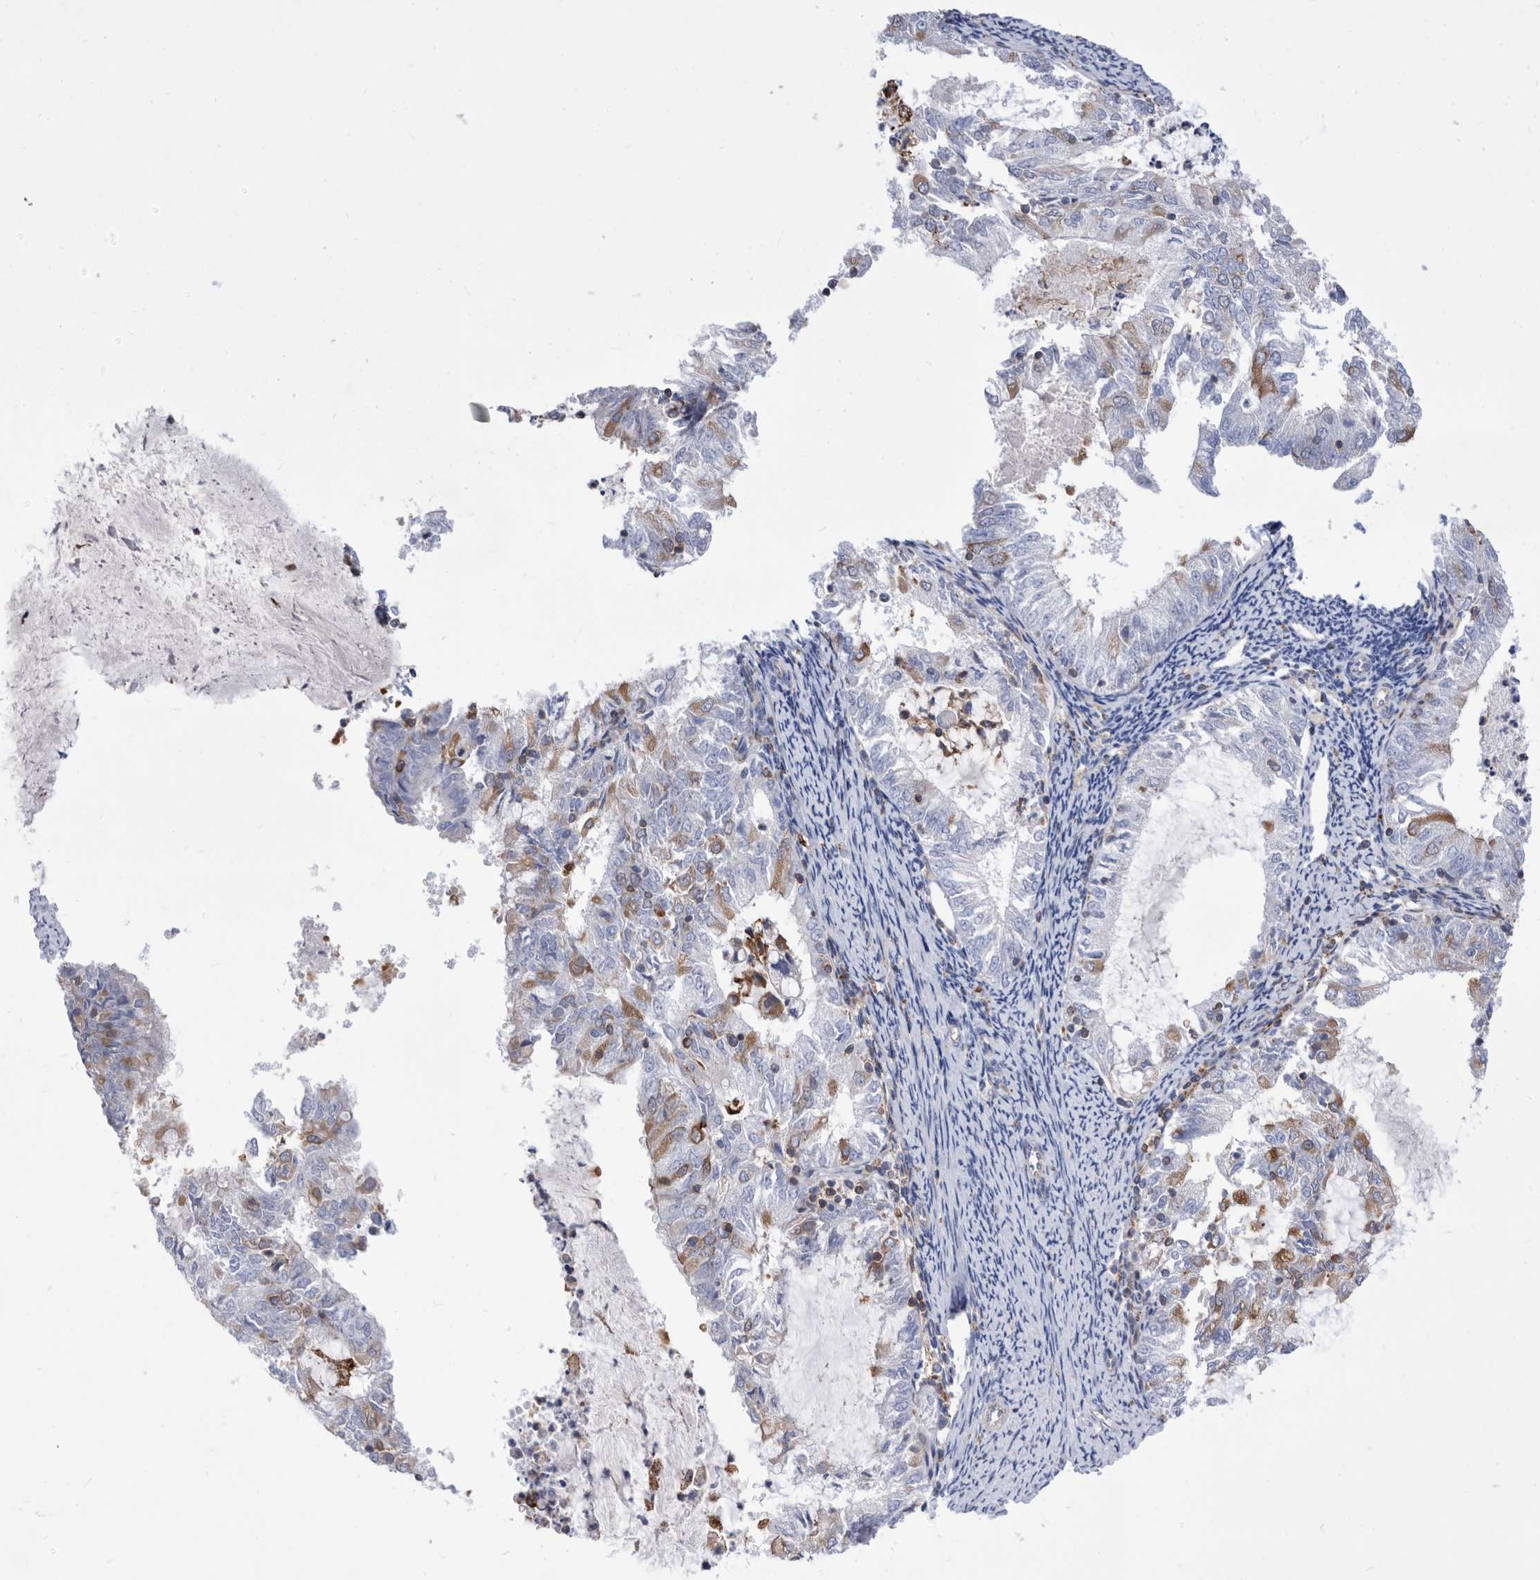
{"staining": {"intensity": "negative", "quantity": "none", "location": "none"}, "tissue": "endometrial cancer", "cell_type": "Tumor cells", "image_type": "cancer", "snomed": [{"axis": "morphology", "description": "Adenocarcinoma, NOS"}, {"axis": "topography", "description": "Endometrium"}], "caption": "Endometrial adenocarcinoma stained for a protein using IHC reveals no expression tumor cells.", "gene": "SMG7", "patient": {"sex": "female", "age": 57}}